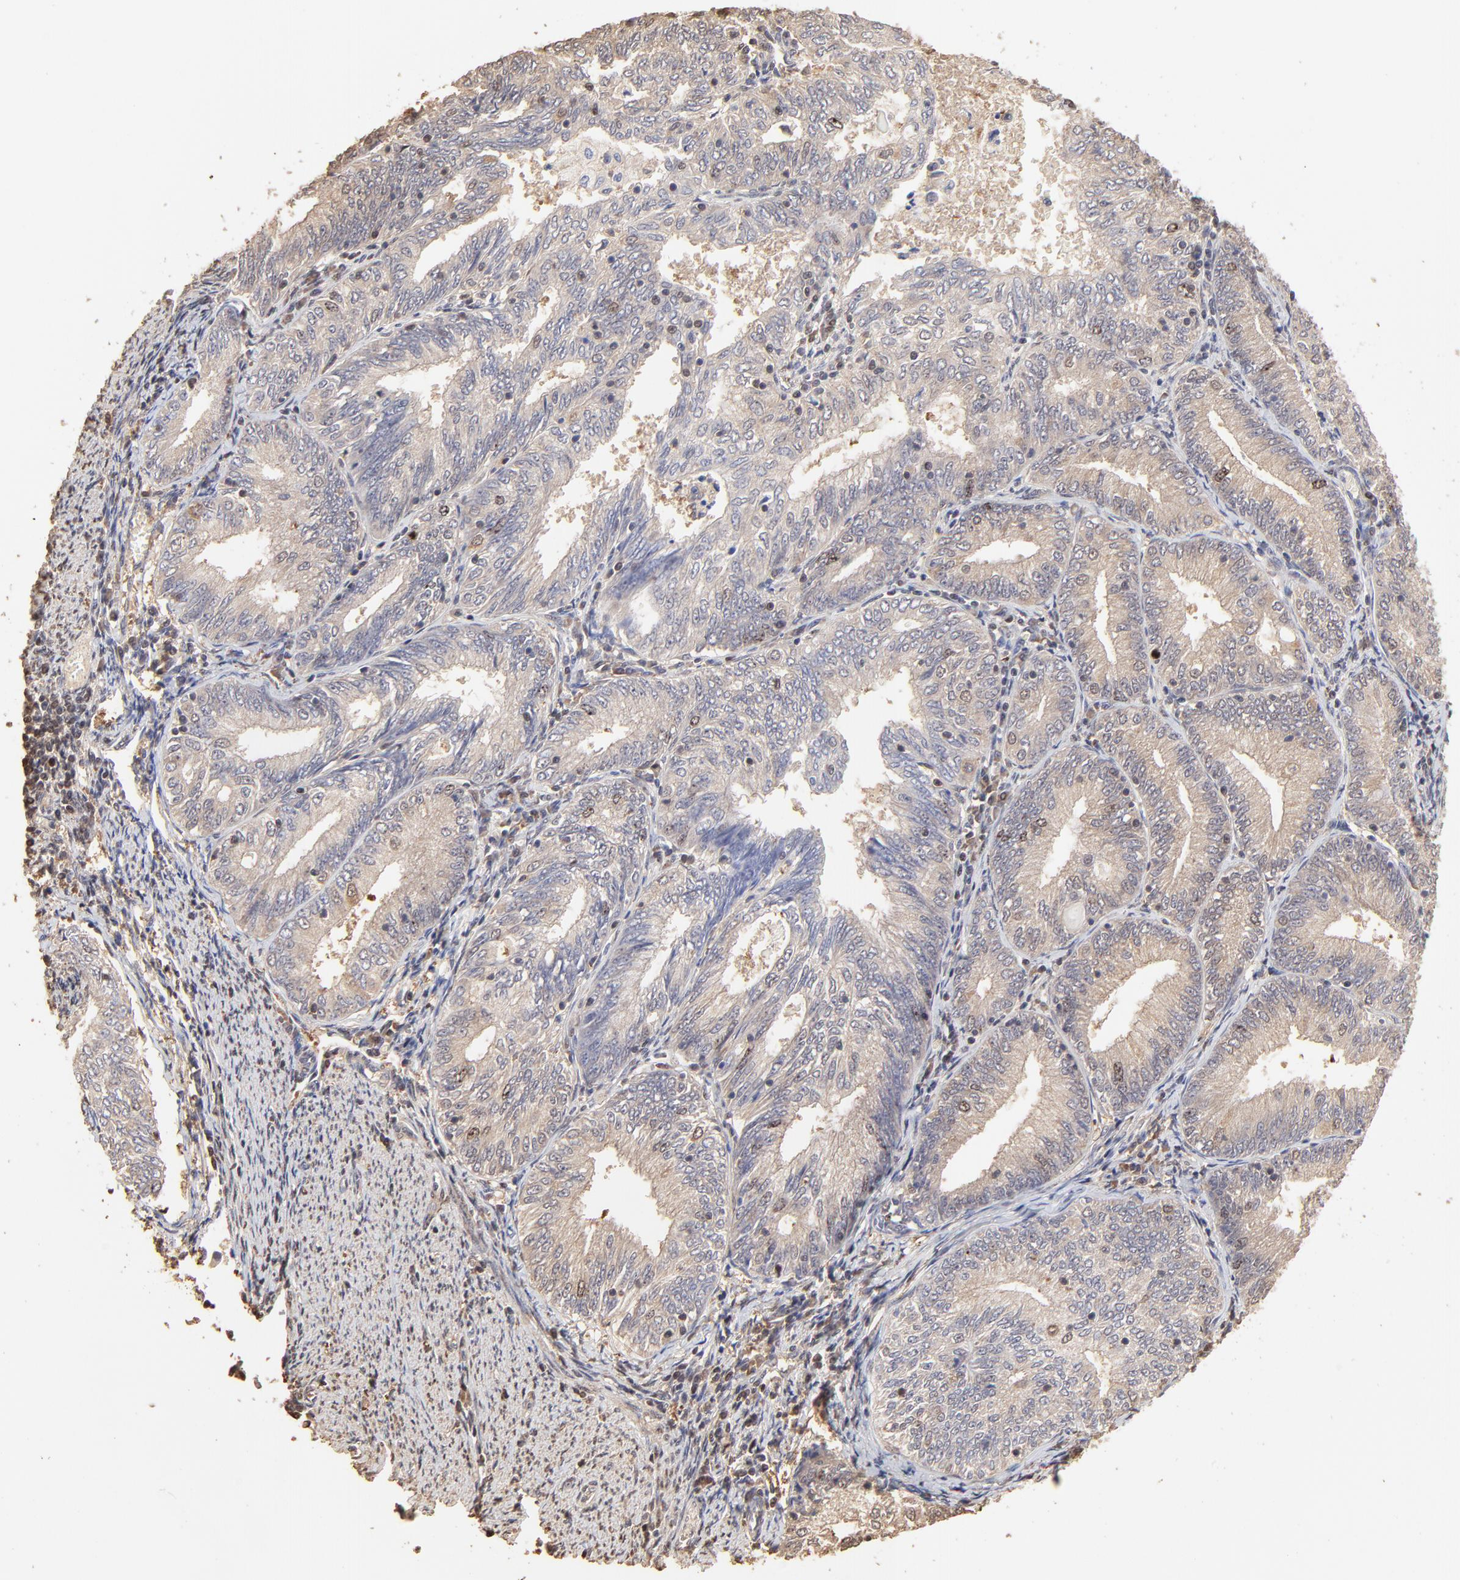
{"staining": {"intensity": "weak", "quantity": ">75%", "location": "cytoplasmic/membranous"}, "tissue": "endometrial cancer", "cell_type": "Tumor cells", "image_type": "cancer", "snomed": [{"axis": "morphology", "description": "Adenocarcinoma, NOS"}, {"axis": "topography", "description": "Endometrium"}], "caption": "About >75% of tumor cells in human endometrial cancer (adenocarcinoma) display weak cytoplasmic/membranous protein staining as visualized by brown immunohistochemical staining.", "gene": "BIRC5", "patient": {"sex": "female", "age": 69}}